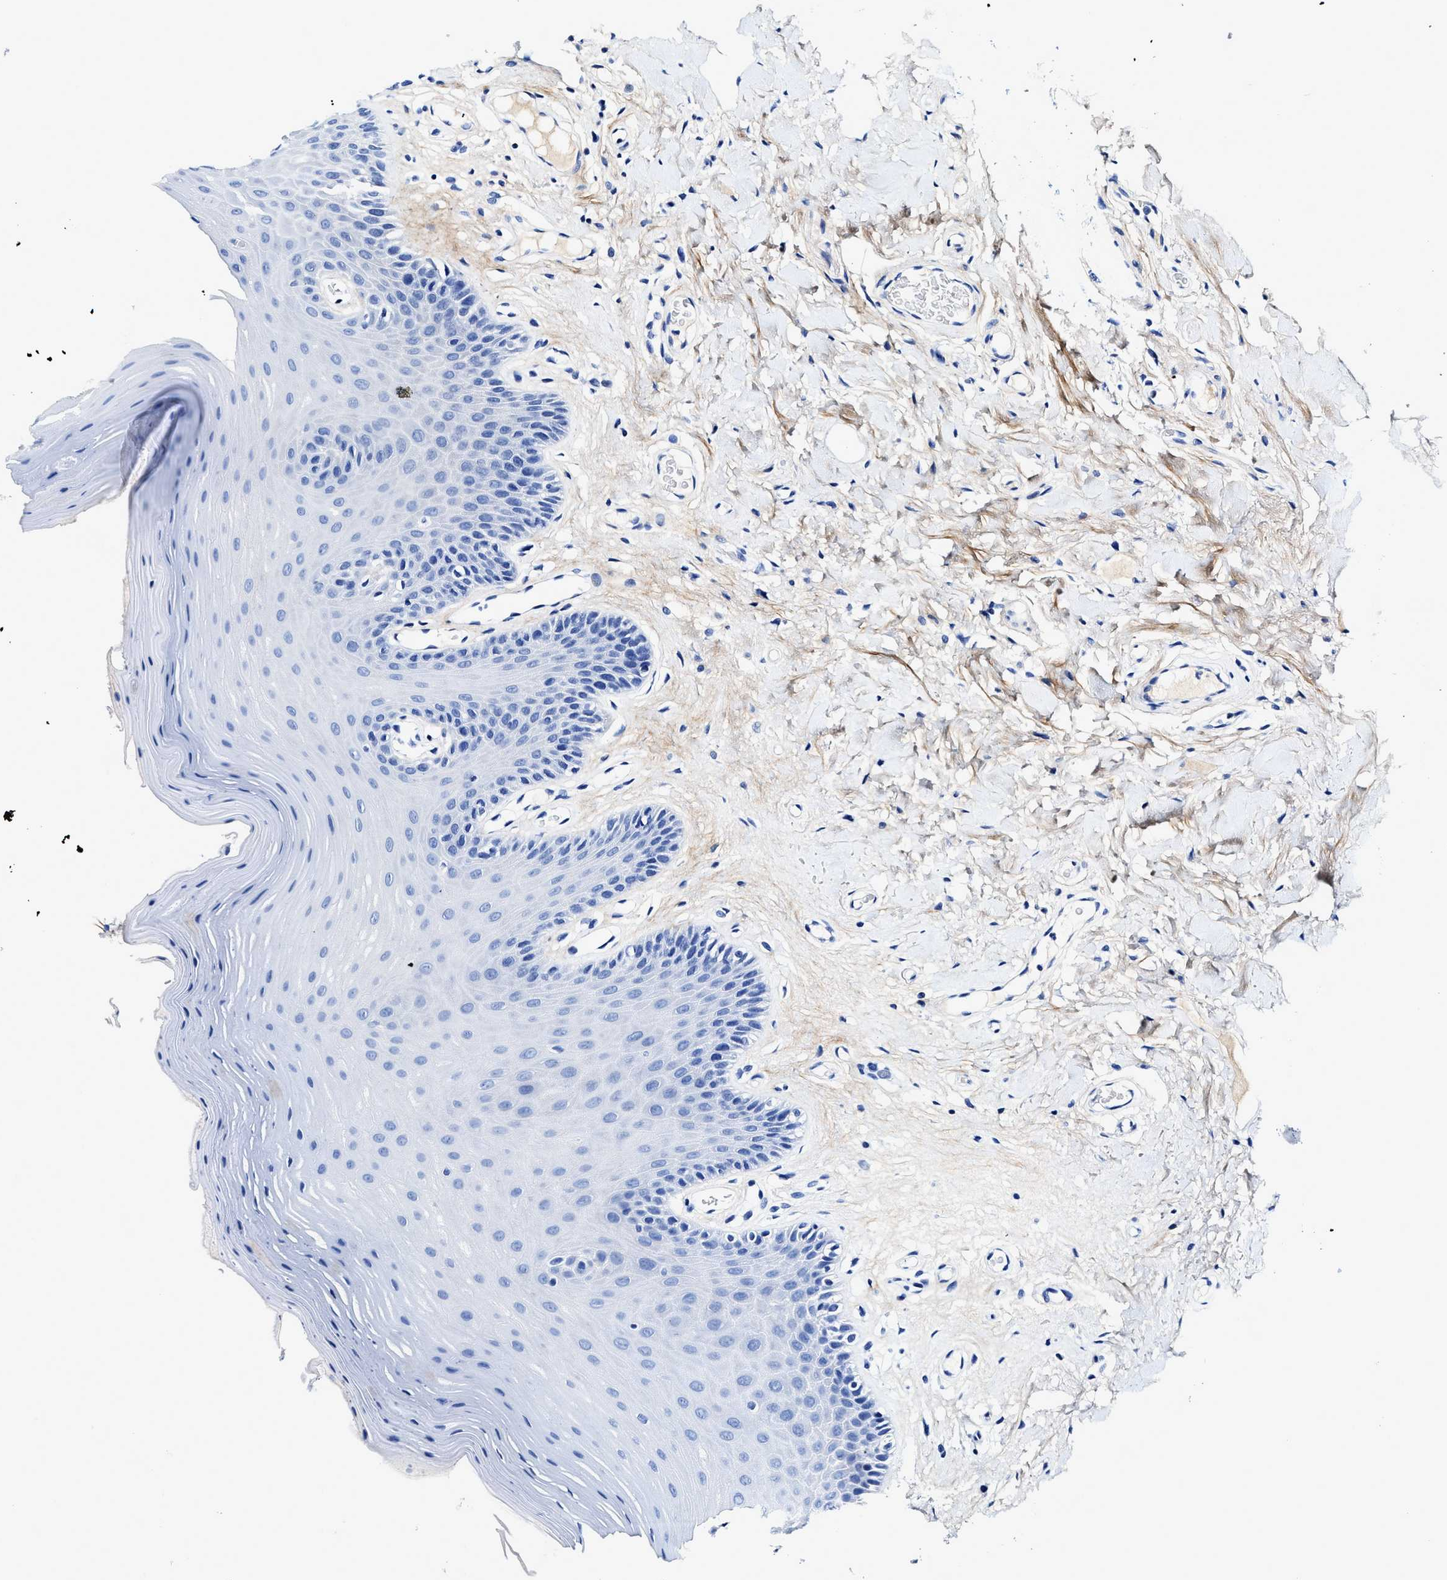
{"staining": {"intensity": "negative", "quantity": "none", "location": "none"}, "tissue": "oral mucosa", "cell_type": "Squamous epithelial cells", "image_type": "normal", "snomed": [{"axis": "morphology", "description": "Normal tissue, NOS"}, {"axis": "morphology", "description": "Squamous cell carcinoma, NOS"}, {"axis": "topography", "description": "Skeletal muscle"}, {"axis": "topography", "description": "Adipose tissue"}, {"axis": "topography", "description": "Vascular tissue"}, {"axis": "topography", "description": "Oral tissue"}, {"axis": "topography", "description": "Peripheral nerve tissue"}, {"axis": "topography", "description": "Head-Neck"}], "caption": "Immunohistochemistry (IHC) micrograph of unremarkable human oral mucosa stained for a protein (brown), which reveals no staining in squamous epithelial cells.", "gene": "COL3A1", "patient": {"sex": "male", "age": 71}}